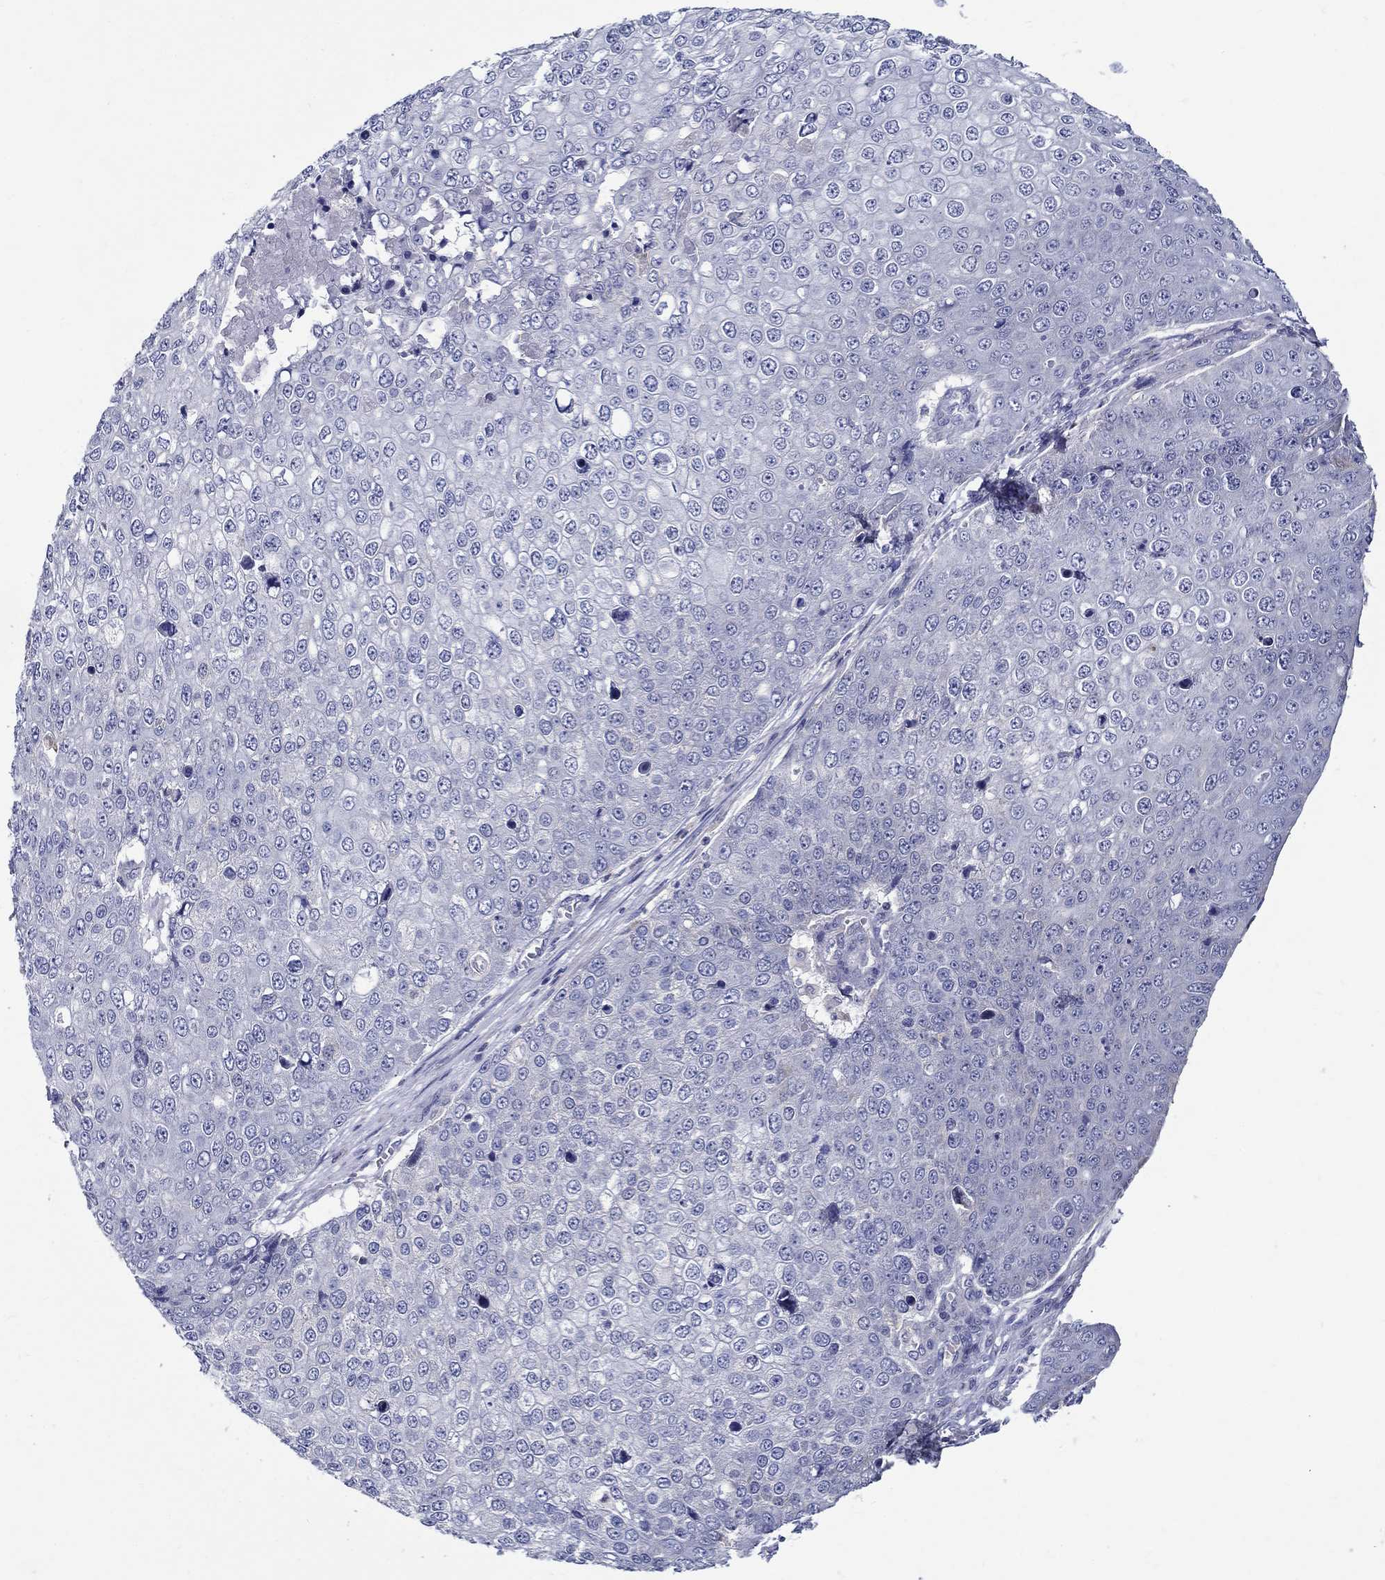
{"staining": {"intensity": "negative", "quantity": "none", "location": "none"}, "tissue": "skin cancer", "cell_type": "Tumor cells", "image_type": "cancer", "snomed": [{"axis": "morphology", "description": "Squamous cell carcinoma, NOS"}, {"axis": "topography", "description": "Skin"}], "caption": "A histopathology image of human squamous cell carcinoma (skin) is negative for staining in tumor cells.", "gene": "QRFPR", "patient": {"sex": "male", "age": 71}}